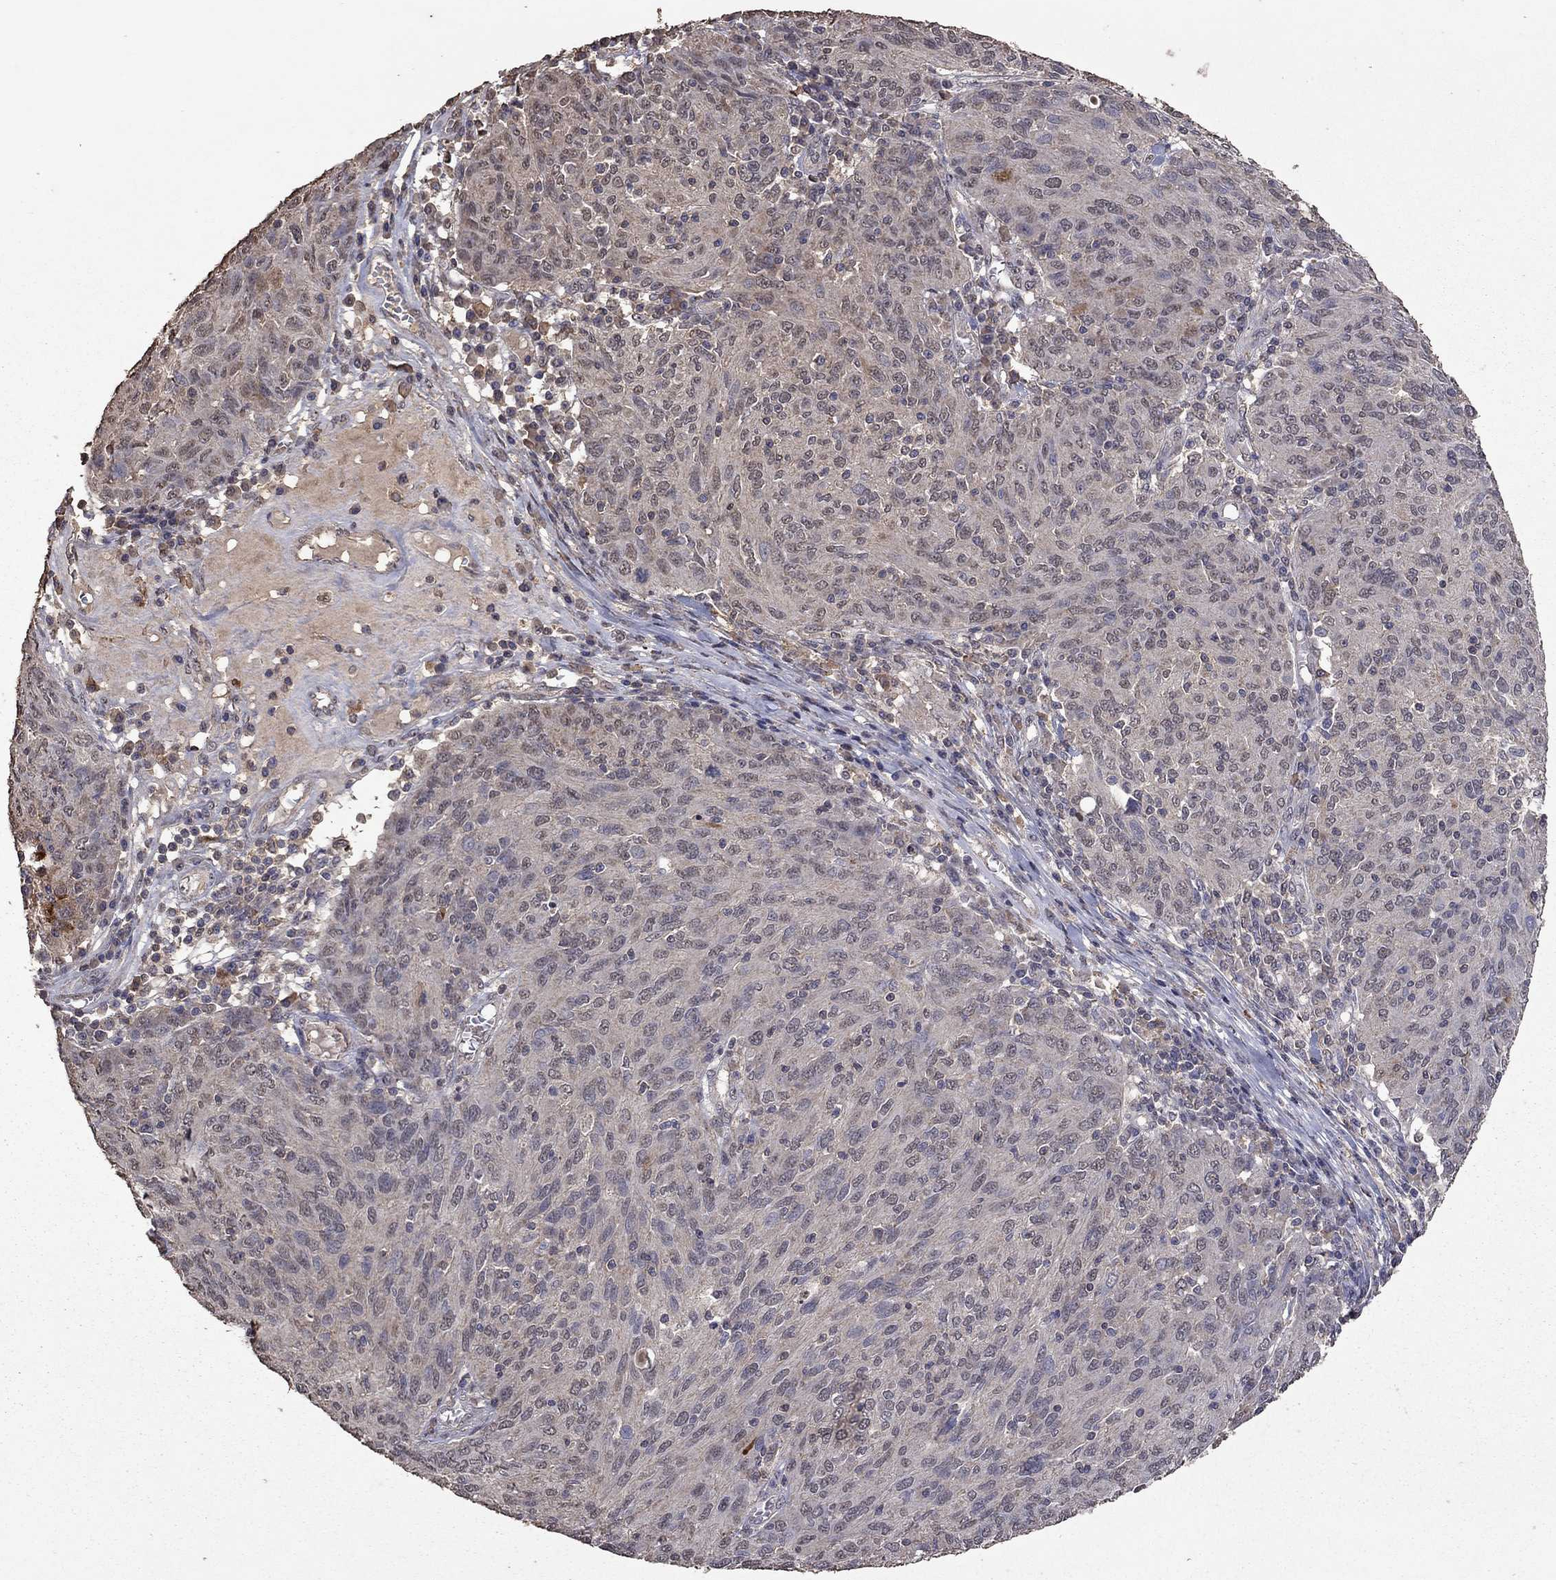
{"staining": {"intensity": "negative", "quantity": "none", "location": "none"}, "tissue": "ovarian cancer", "cell_type": "Tumor cells", "image_type": "cancer", "snomed": [{"axis": "morphology", "description": "Carcinoma, endometroid"}, {"axis": "topography", "description": "Ovary"}], "caption": "An immunohistochemistry (IHC) image of ovarian cancer (endometroid carcinoma) is shown. There is no staining in tumor cells of ovarian cancer (endometroid carcinoma).", "gene": "SERPINA5", "patient": {"sex": "female", "age": 50}}